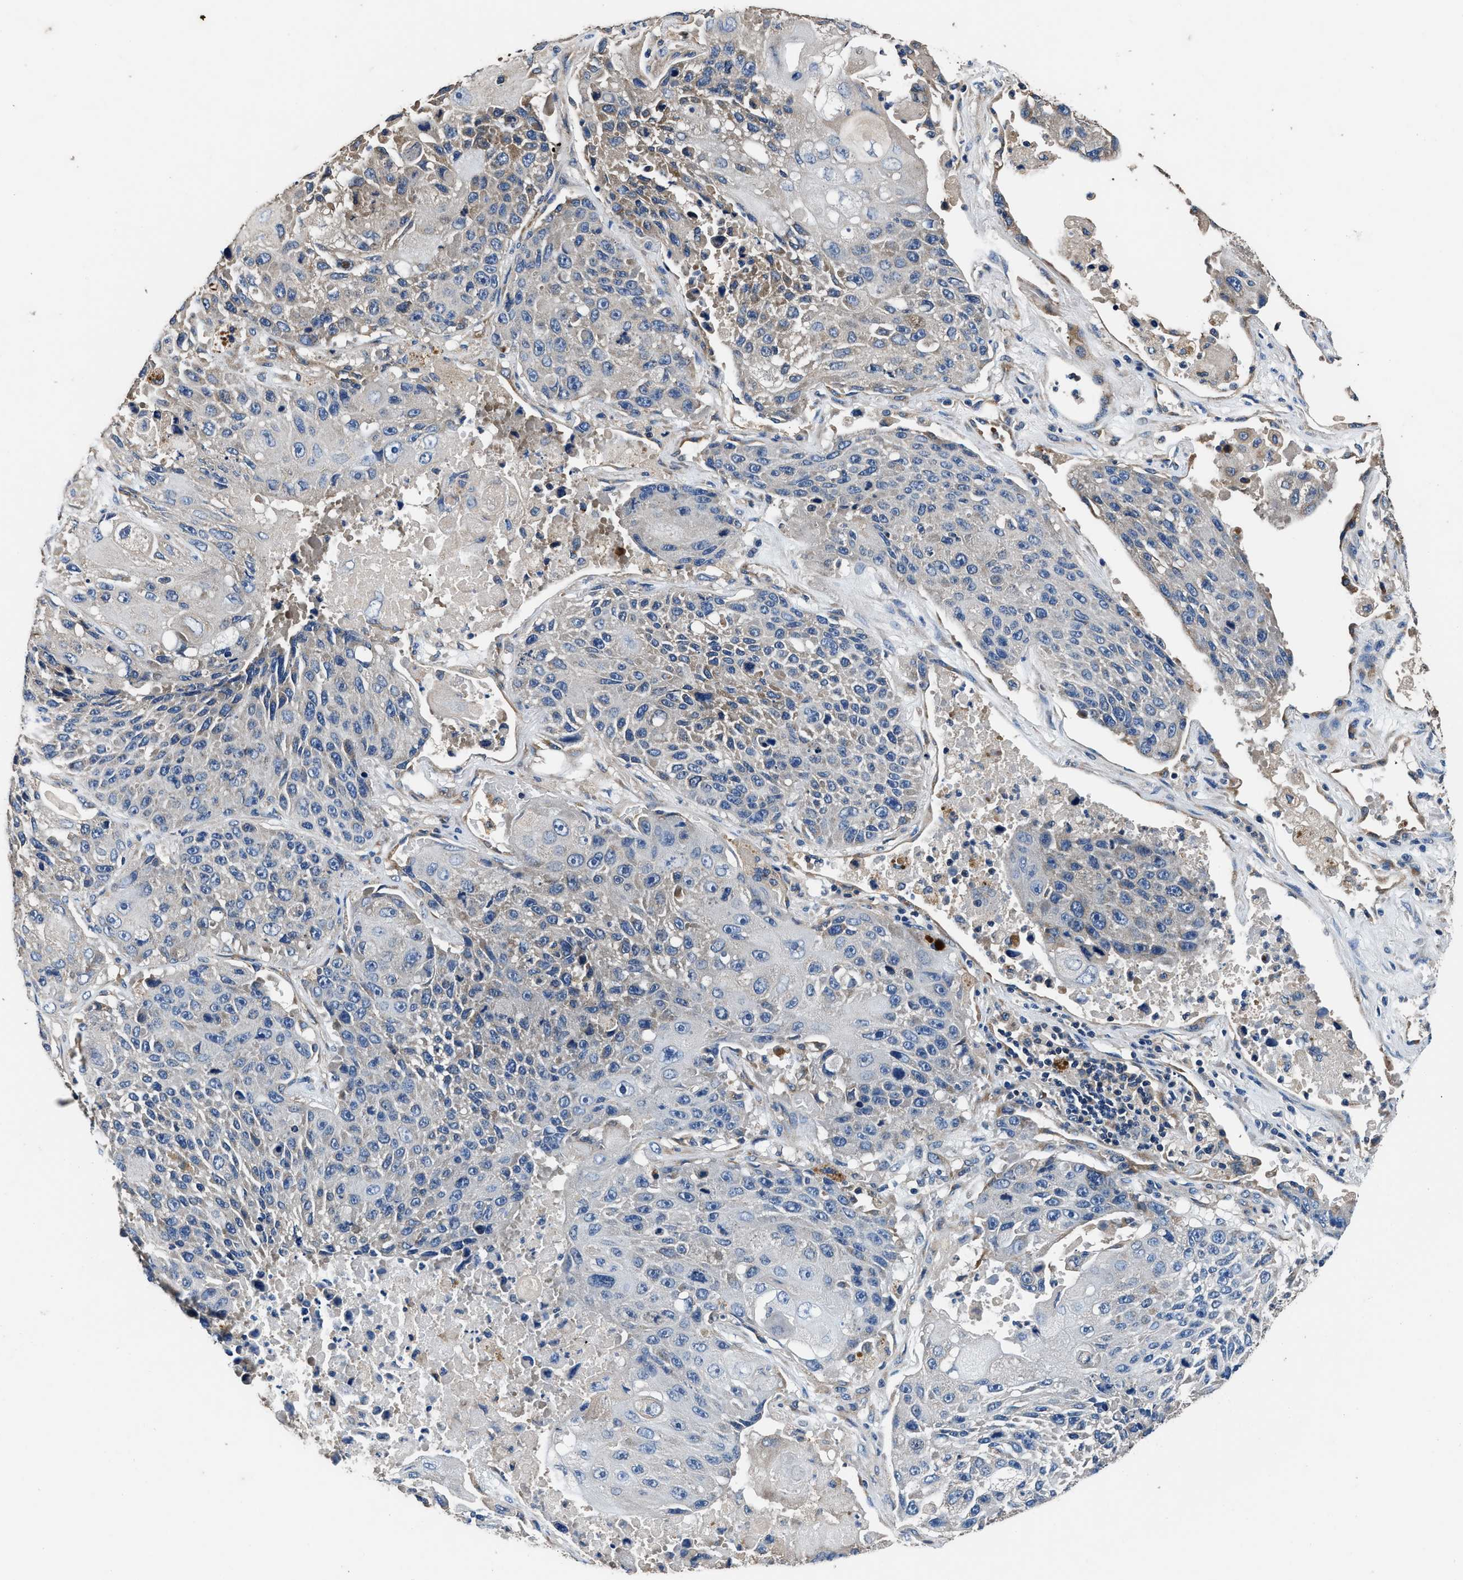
{"staining": {"intensity": "negative", "quantity": "none", "location": "none"}, "tissue": "lung cancer", "cell_type": "Tumor cells", "image_type": "cancer", "snomed": [{"axis": "morphology", "description": "Squamous cell carcinoma, NOS"}, {"axis": "topography", "description": "Lung"}], "caption": "The immunohistochemistry (IHC) histopathology image has no significant staining in tumor cells of lung cancer (squamous cell carcinoma) tissue.", "gene": "DHRS7B", "patient": {"sex": "male", "age": 61}}